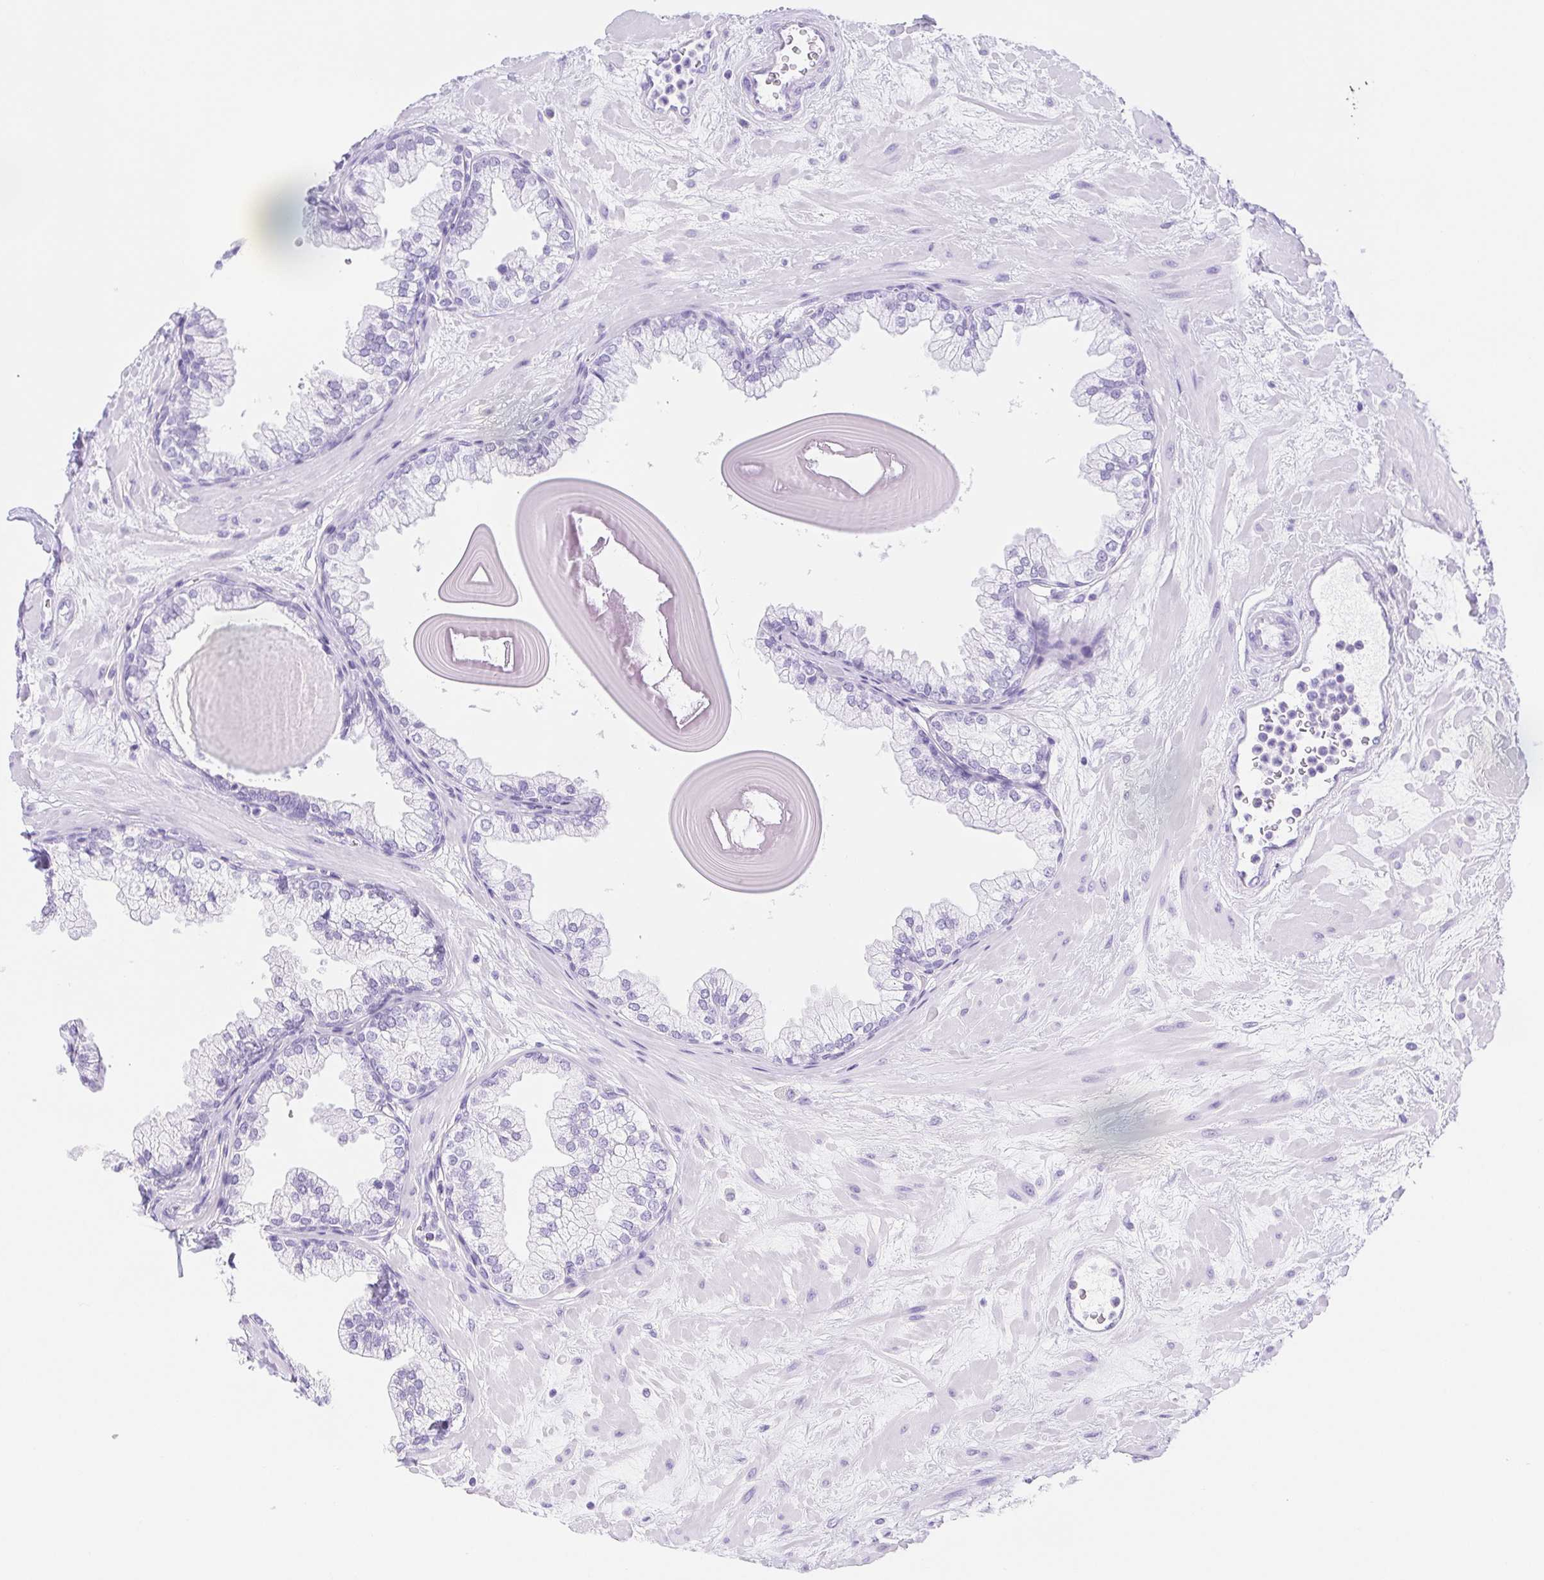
{"staining": {"intensity": "negative", "quantity": "none", "location": "none"}, "tissue": "prostate", "cell_type": "Glandular cells", "image_type": "normal", "snomed": [{"axis": "morphology", "description": "Normal tissue, NOS"}, {"axis": "topography", "description": "Prostate"}, {"axis": "topography", "description": "Peripheral nerve tissue"}], "caption": "Immunohistochemistry (IHC) of unremarkable prostate shows no positivity in glandular cells.", "gene": "DYNC2LI1", "patient": {"sex": "male", "age": 61}}